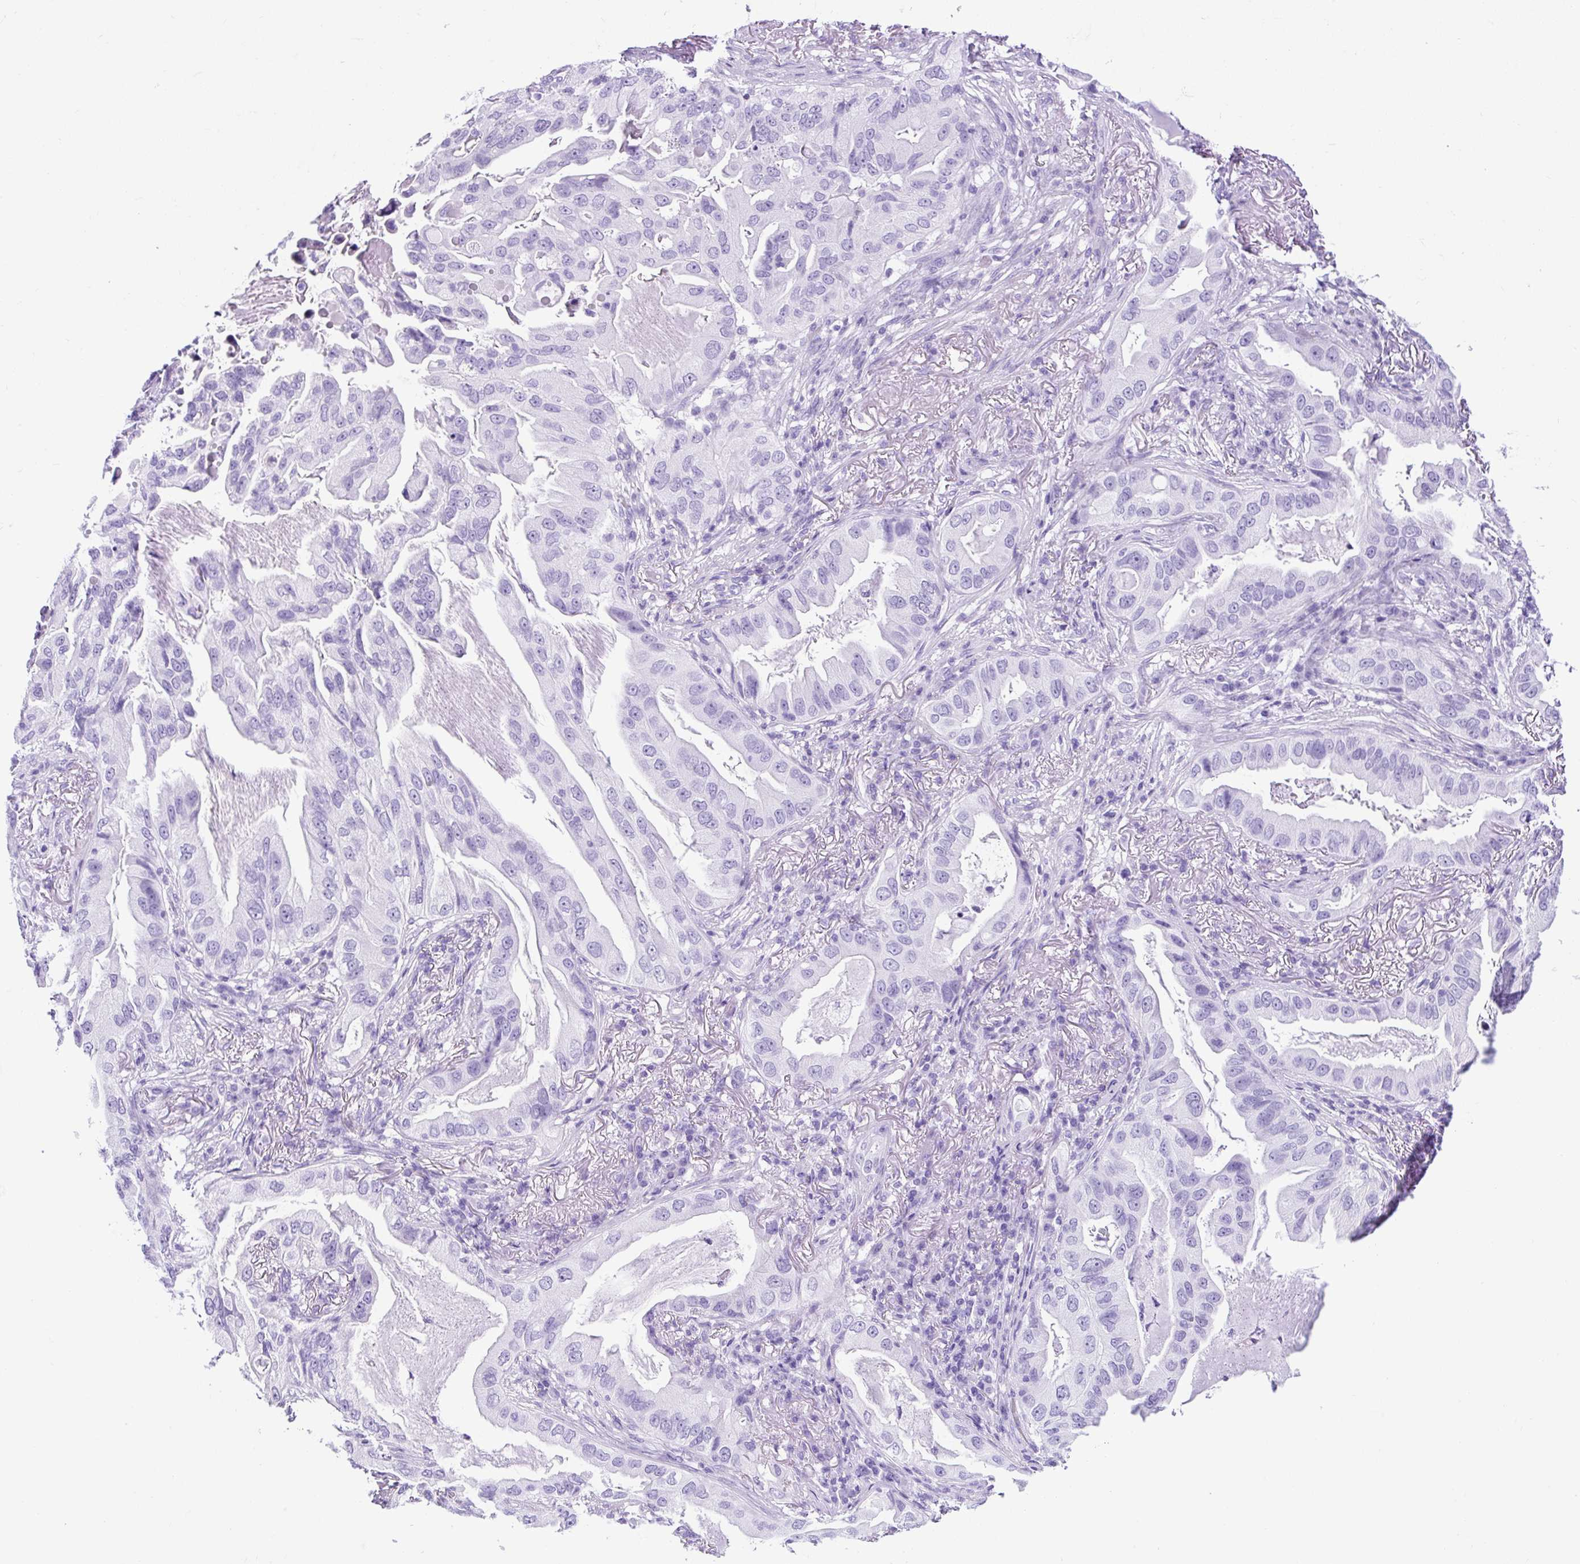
{"staining": {"intensity": "negative", "quantity": "none", "location": "none"}, "tissue": "lung cancer", "cell_type": "Tumor cells", "image_type": "cancer", "snomed": [{"axis": "morphology", "description": "Adenocarcinoma, NOS"}, {"axis": "topography", "description": "Lung"}], "caption": "The image shows no staining of tumor cells in lung cancer.", "gene": "CEL", "patient": {"sex": "female", "age": 69}}